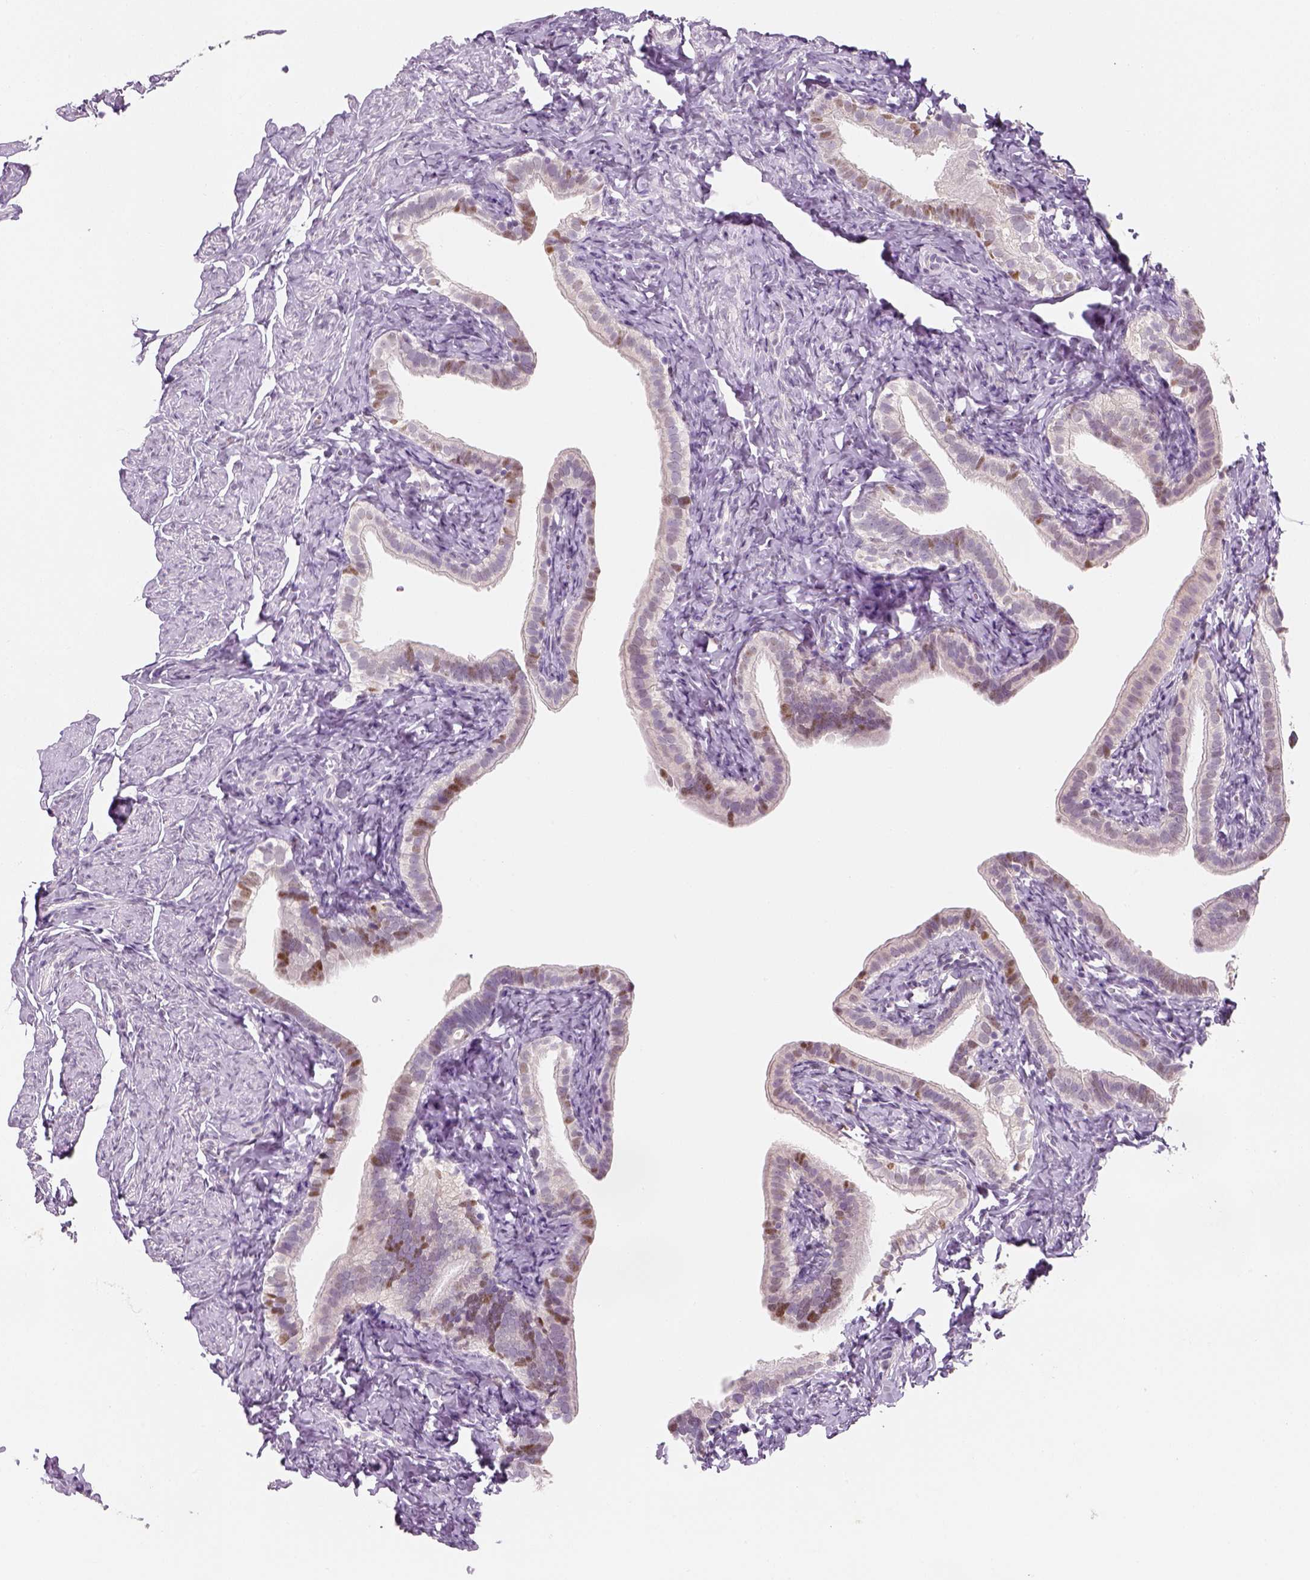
{"staining": {"intensity": "negative", "quantity": "none", "location": "none"}, "tissue": "fallopian tube", "cell_type": "Glandular cells", "image_type": "normal", "snomed": [{"axis": "morphology", "description": "Normal tissue, NOS"}, {"axis": "topography", "description": "Fallopian tube"}], "caption": "This is an IHC micrograph of normal human fallopian tube. There is no positivity in glandular cells.", "gene": "TP53", "patient": {"sex": "female", "age": 41}}